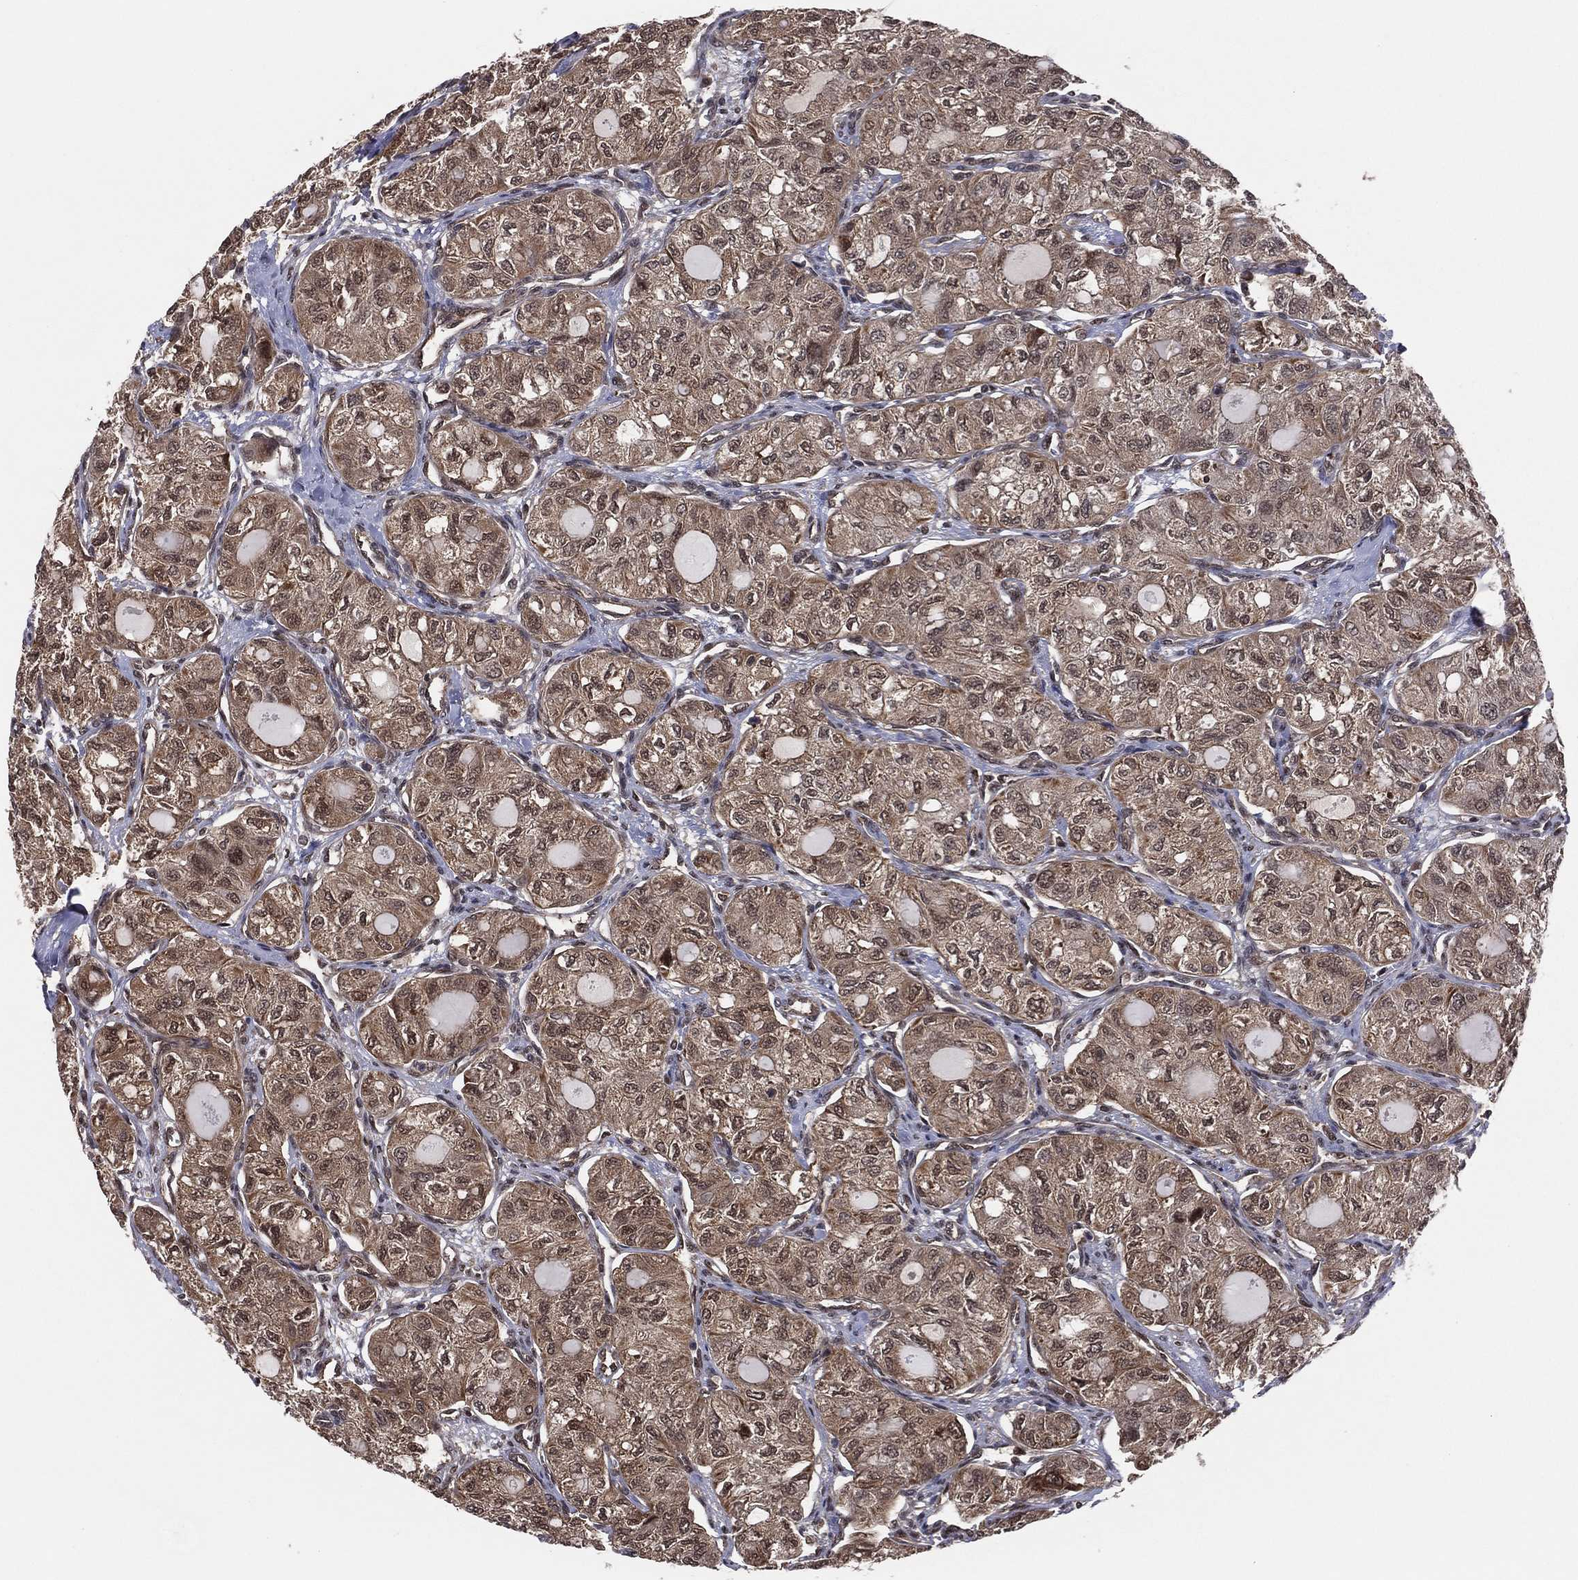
{"staining": {"intensity": "moderate", "quantity": ">75%", "location": "cytoplasmic/membranous"}, "tissue": "thyroid cancer", "cell_type": "Tumor cells", "image_type": "cancer", "snomed": [{"axis": "morphology", "description": "Follicular adenoma carcinoma, NOS"}, {"axis": "topography", "description": "Thyroid gland"}], "caption": "A brown stain highlights moderate cytoplasmic/membranous positivity of a protein in follicular adenoma carcinoma (thyroid) tumor cells.", "gene": "ICOSLG", "patient": {"sex": "male", "age": 75}}